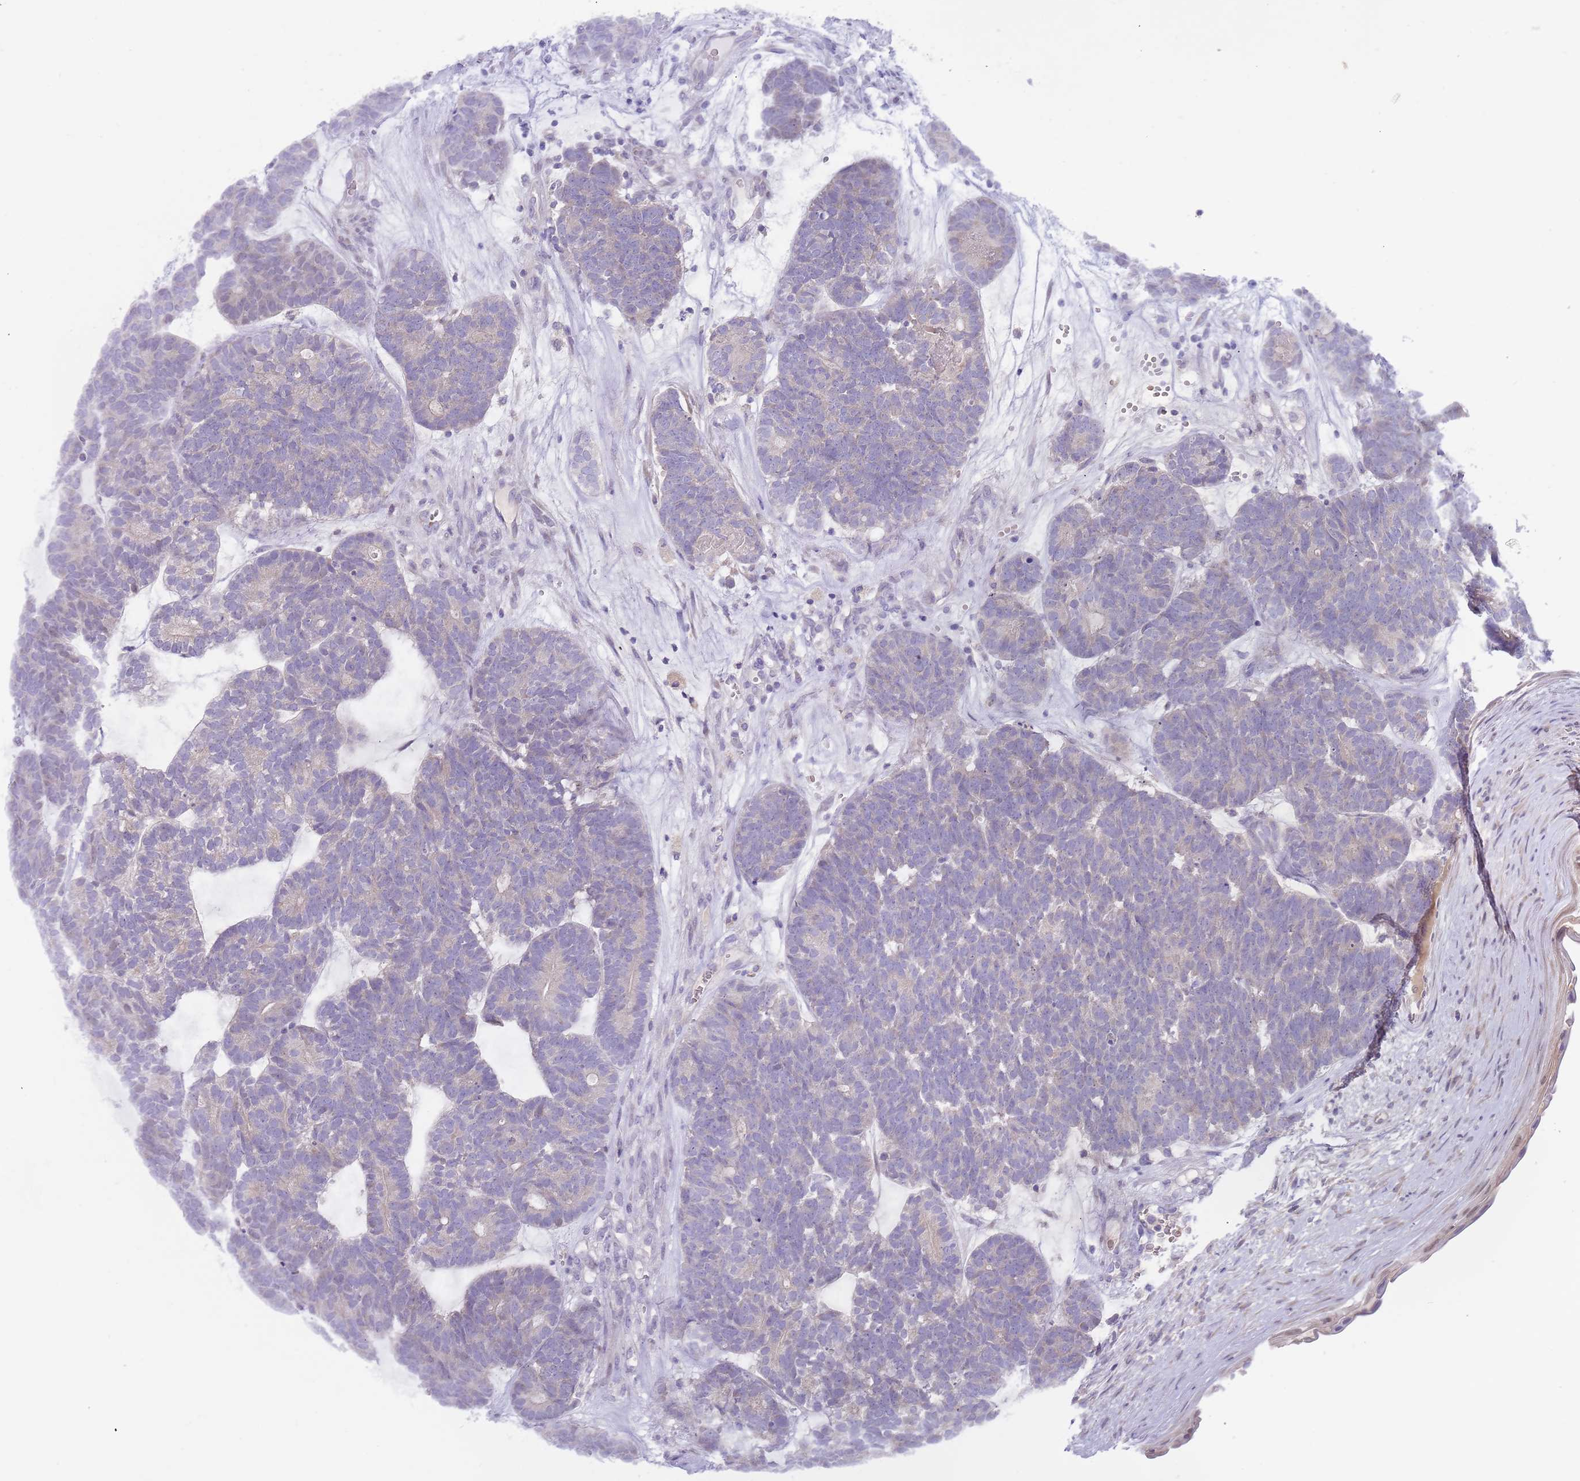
{"staining": {"intensity": "negative", "quantity": "none", "location": "none"}, "tissue": "head and neck cancer", "cell_type": "Tumor cells", "image_type": "cancer", "snomed": [{"axis": "morphology", "description": "Adenocarcinoma, NOS"}, {"axis": "topography", "description": "Head-Neck"}], "caption": "Human head and neck cancer (adenocarcinoma) stained for a protein using immunohistochemistry demonstrates no staining in tumor cells.", "gene": "PRAC1", "patient": {"sex": "female", "age": 81}}